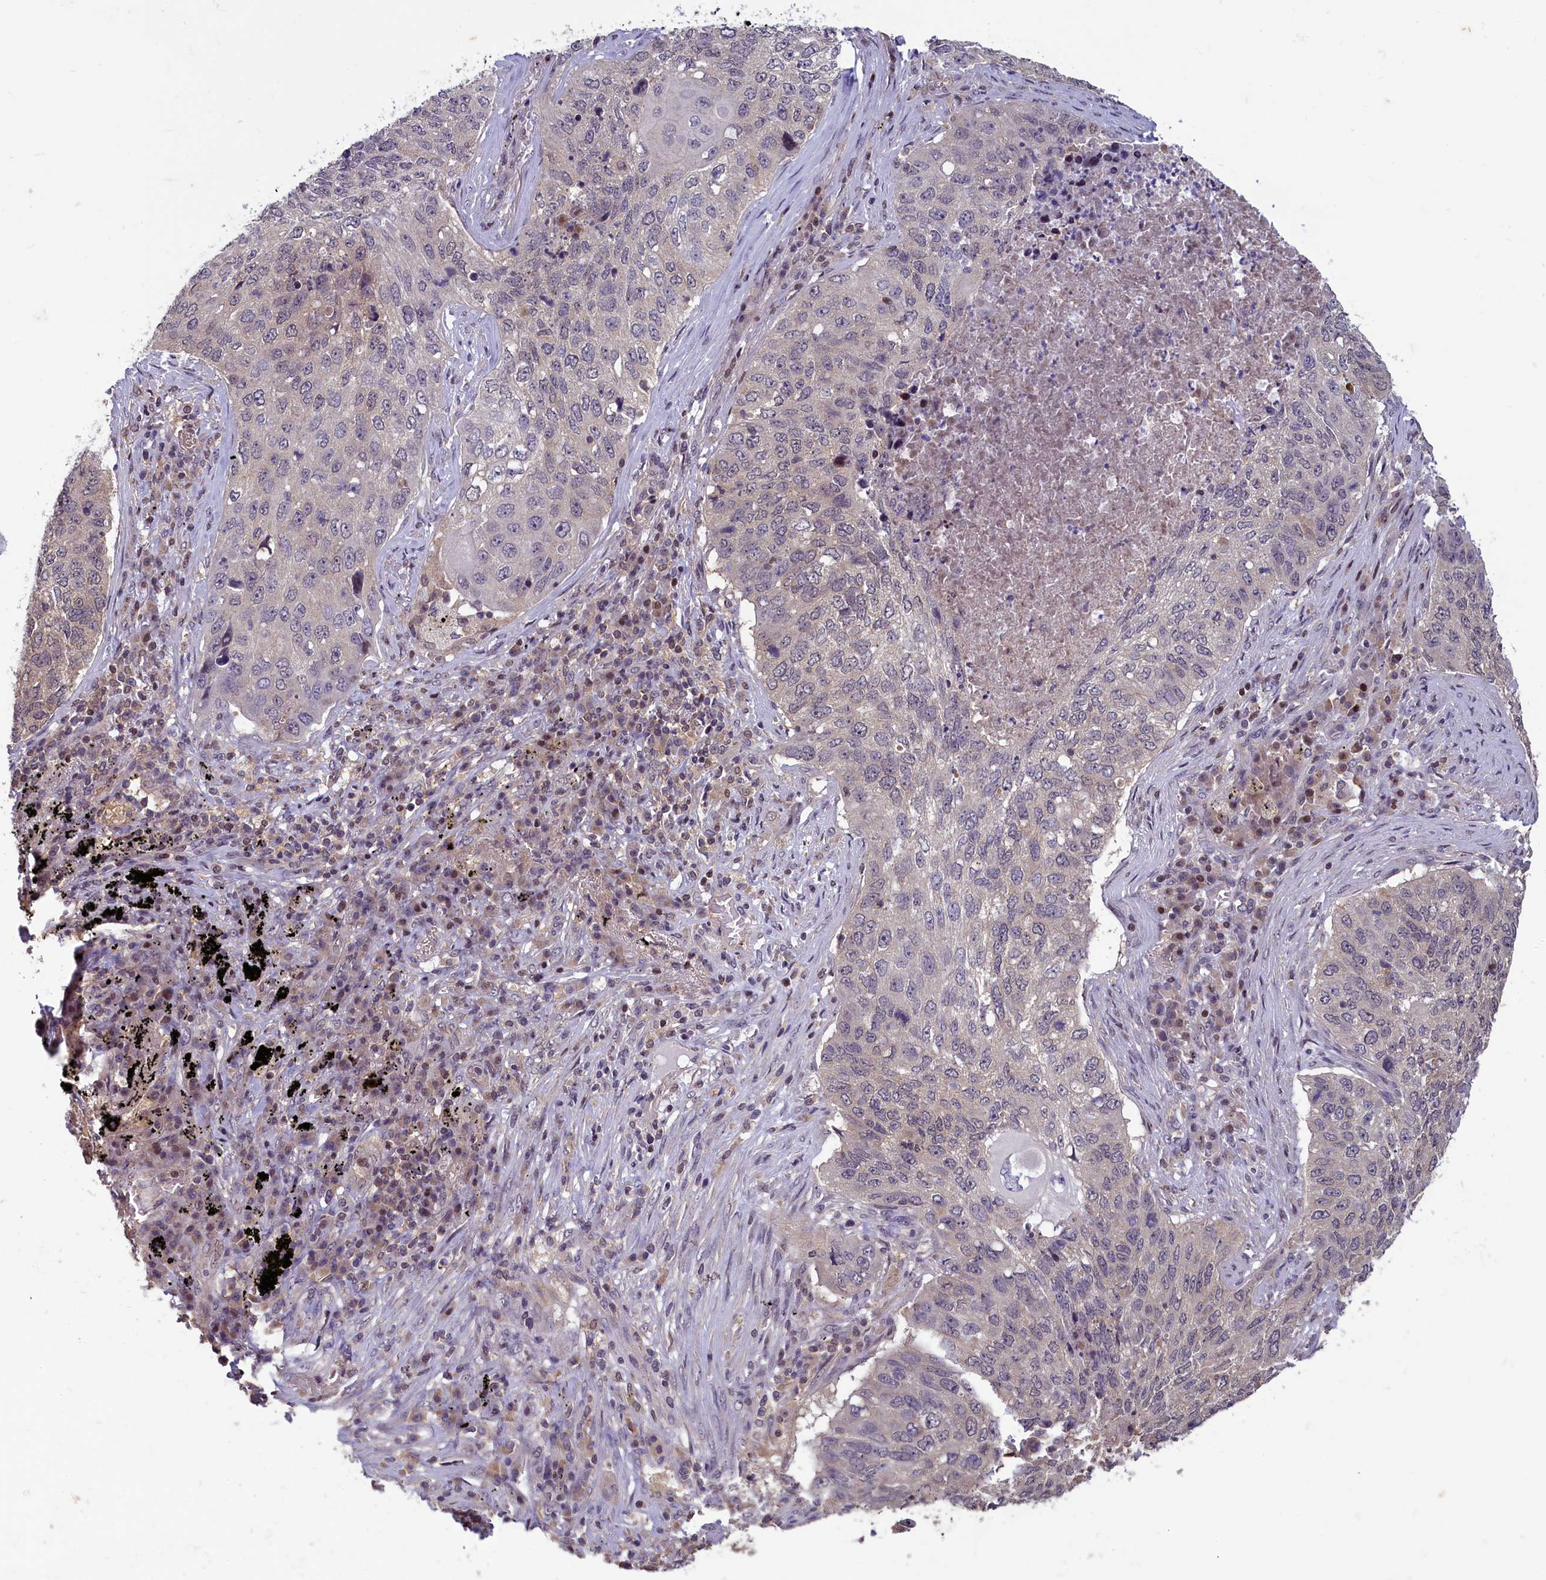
{"staining": {"intensity": "negative", "quantity": "none", "location": "none"}, "tissue": "lung cancer", "cell_type": "Tumor cells", "image_type": "cancer", "snomed": [{"axis": "morphology", "description": "Squamous cell carcinoma, NOS"}, {"axis": "topography", "description": "Lung"}], "caption": "Lung squamous cell carcinoma was stained to show a protein in brown. There is no significant positivity in tumor cells.", "gene": "NUBP1", "patient": {"sex": "female", "age": 63}}